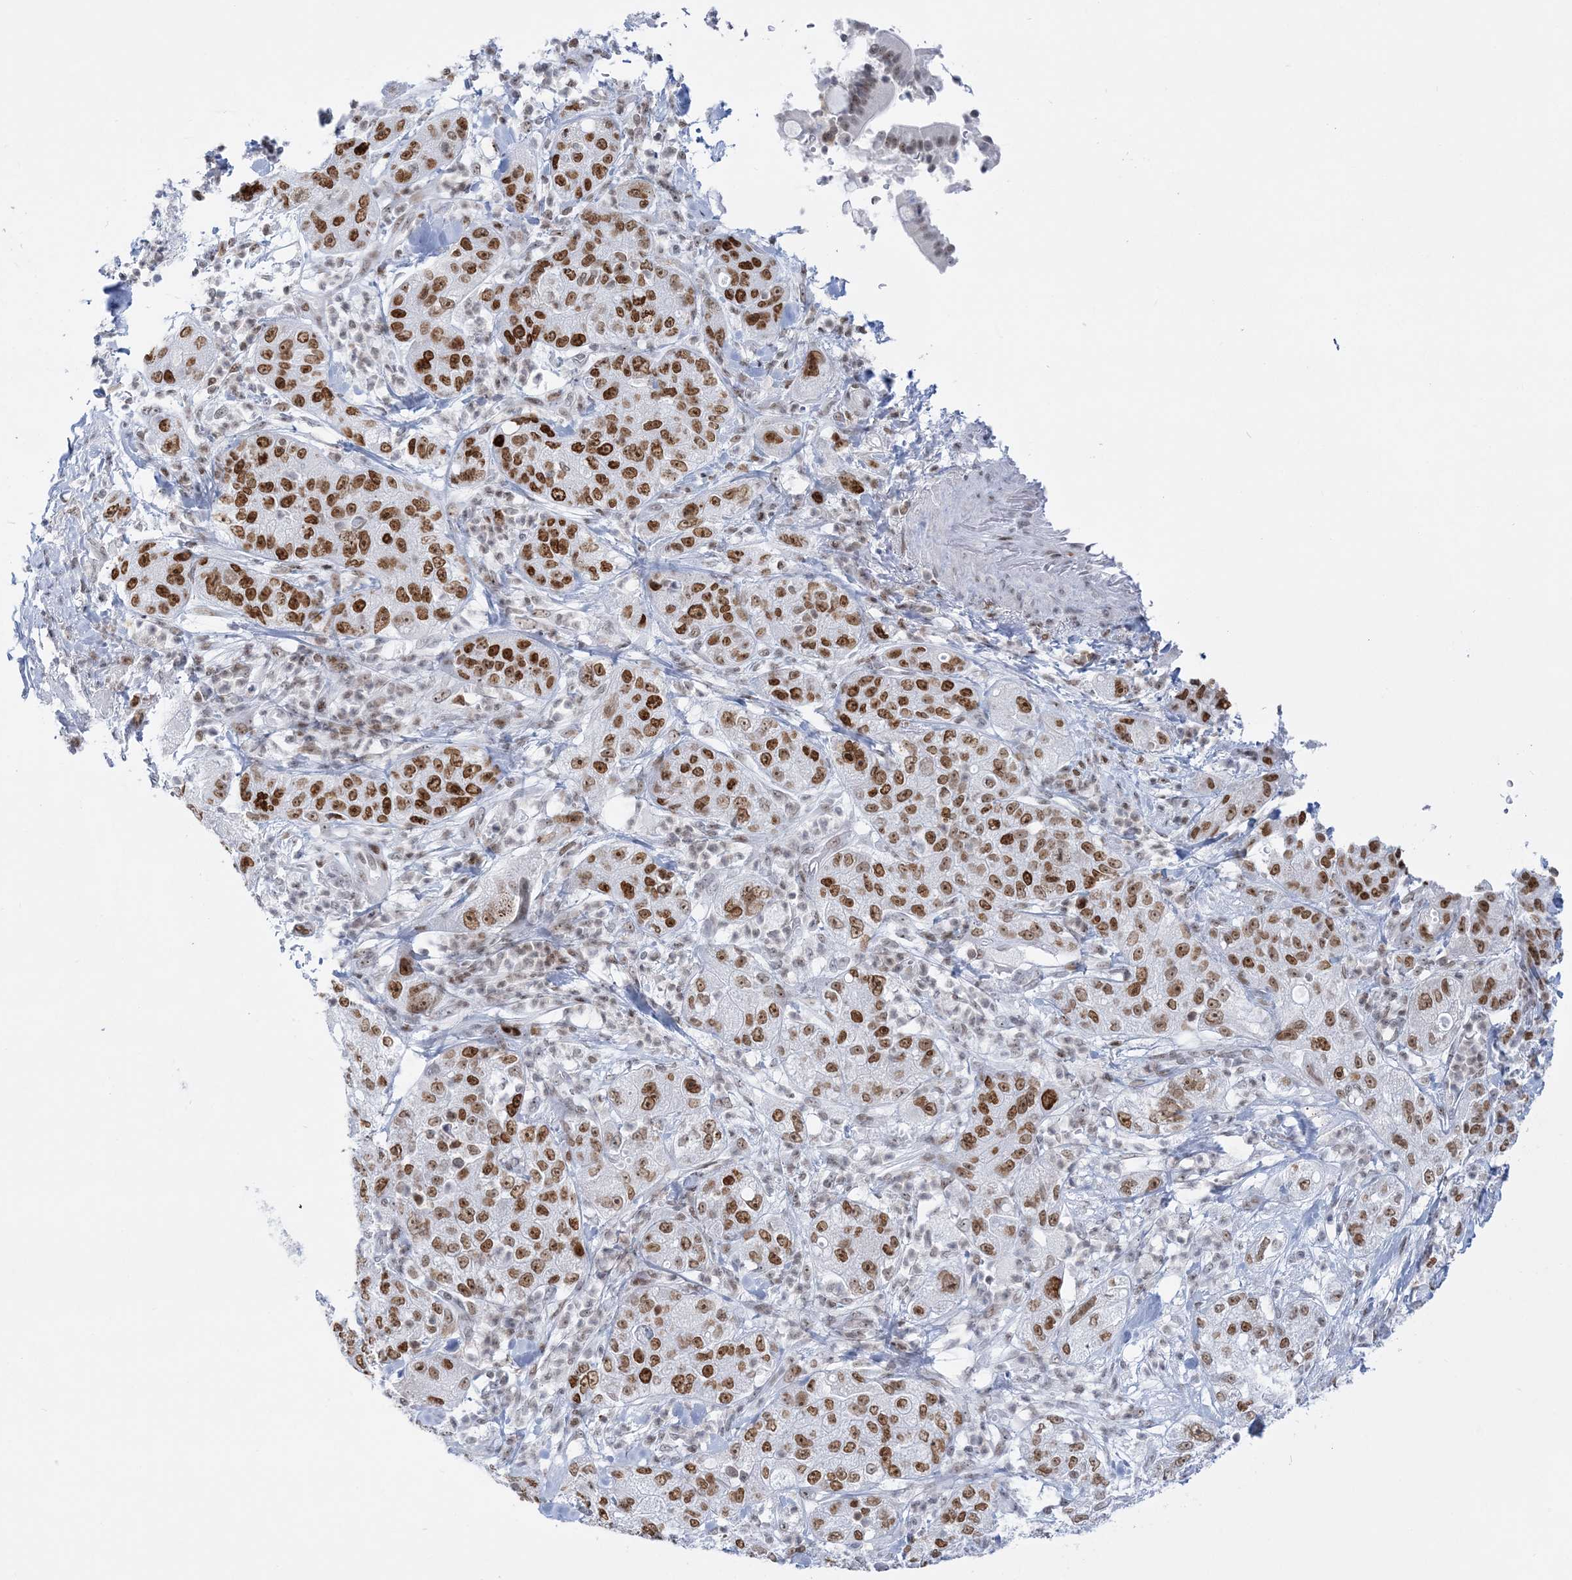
{"staining": {"intensity": "strong", "quantity": ">75%", "location": "nuclear"}, "tissue": "pancreatic cancer", "cell_type": "Tumor cells", "image_type": "cancer", "snomed": [{"axis": "morphology", "description": "Adenocarcinoma, NOS"}, {"axis": "topography", "description": "Pancreas"}], "caption": "About >75% of tumor cells in human adenocarcinoma (pancreatic) demonstrate strong nuclear protein positivity as visualized by brown immunohistochemical staining.", "gene": "DDX21", "patient": {"sex": "female", "age": 78}}